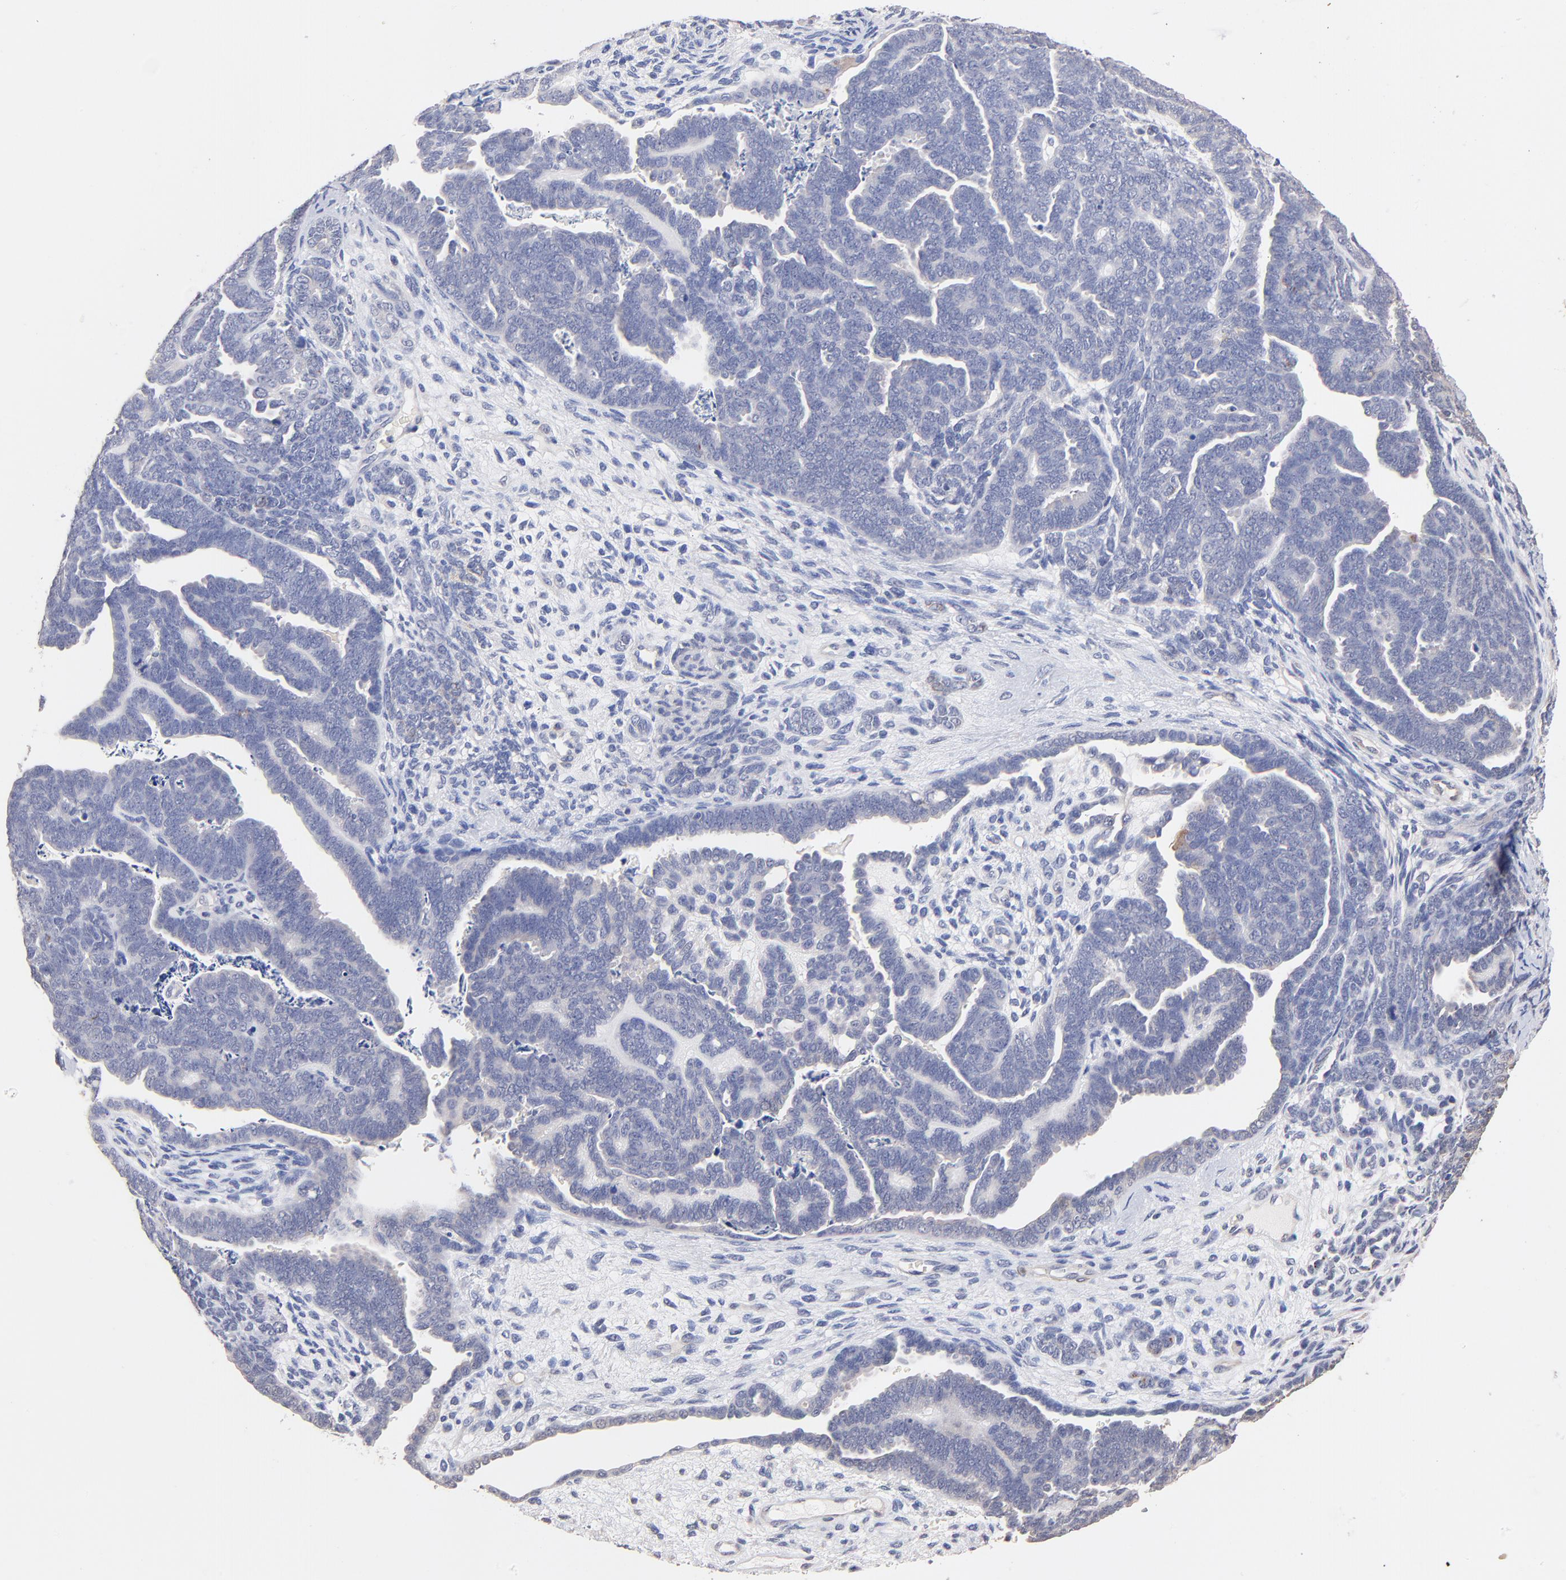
{"staining": {"intensity": "negative", "quantity": "none", "location": "none"}, "tissue": "endometrial cancer", "cell_type": "Tumor cells", "image_type": "cancer", "snomed": [{"axis": "morphology", "description": "Neoplasm, malignant, NOS"}, {"axis": "topography", "description": "Endometrium"}], "caption": "This is an IHC photomicrograph of human malignant neoplasm (endometrial). There is no expression in tumor cells.", "gene": "RIBC2", "patient": {"sex": "female", "age": 74}}